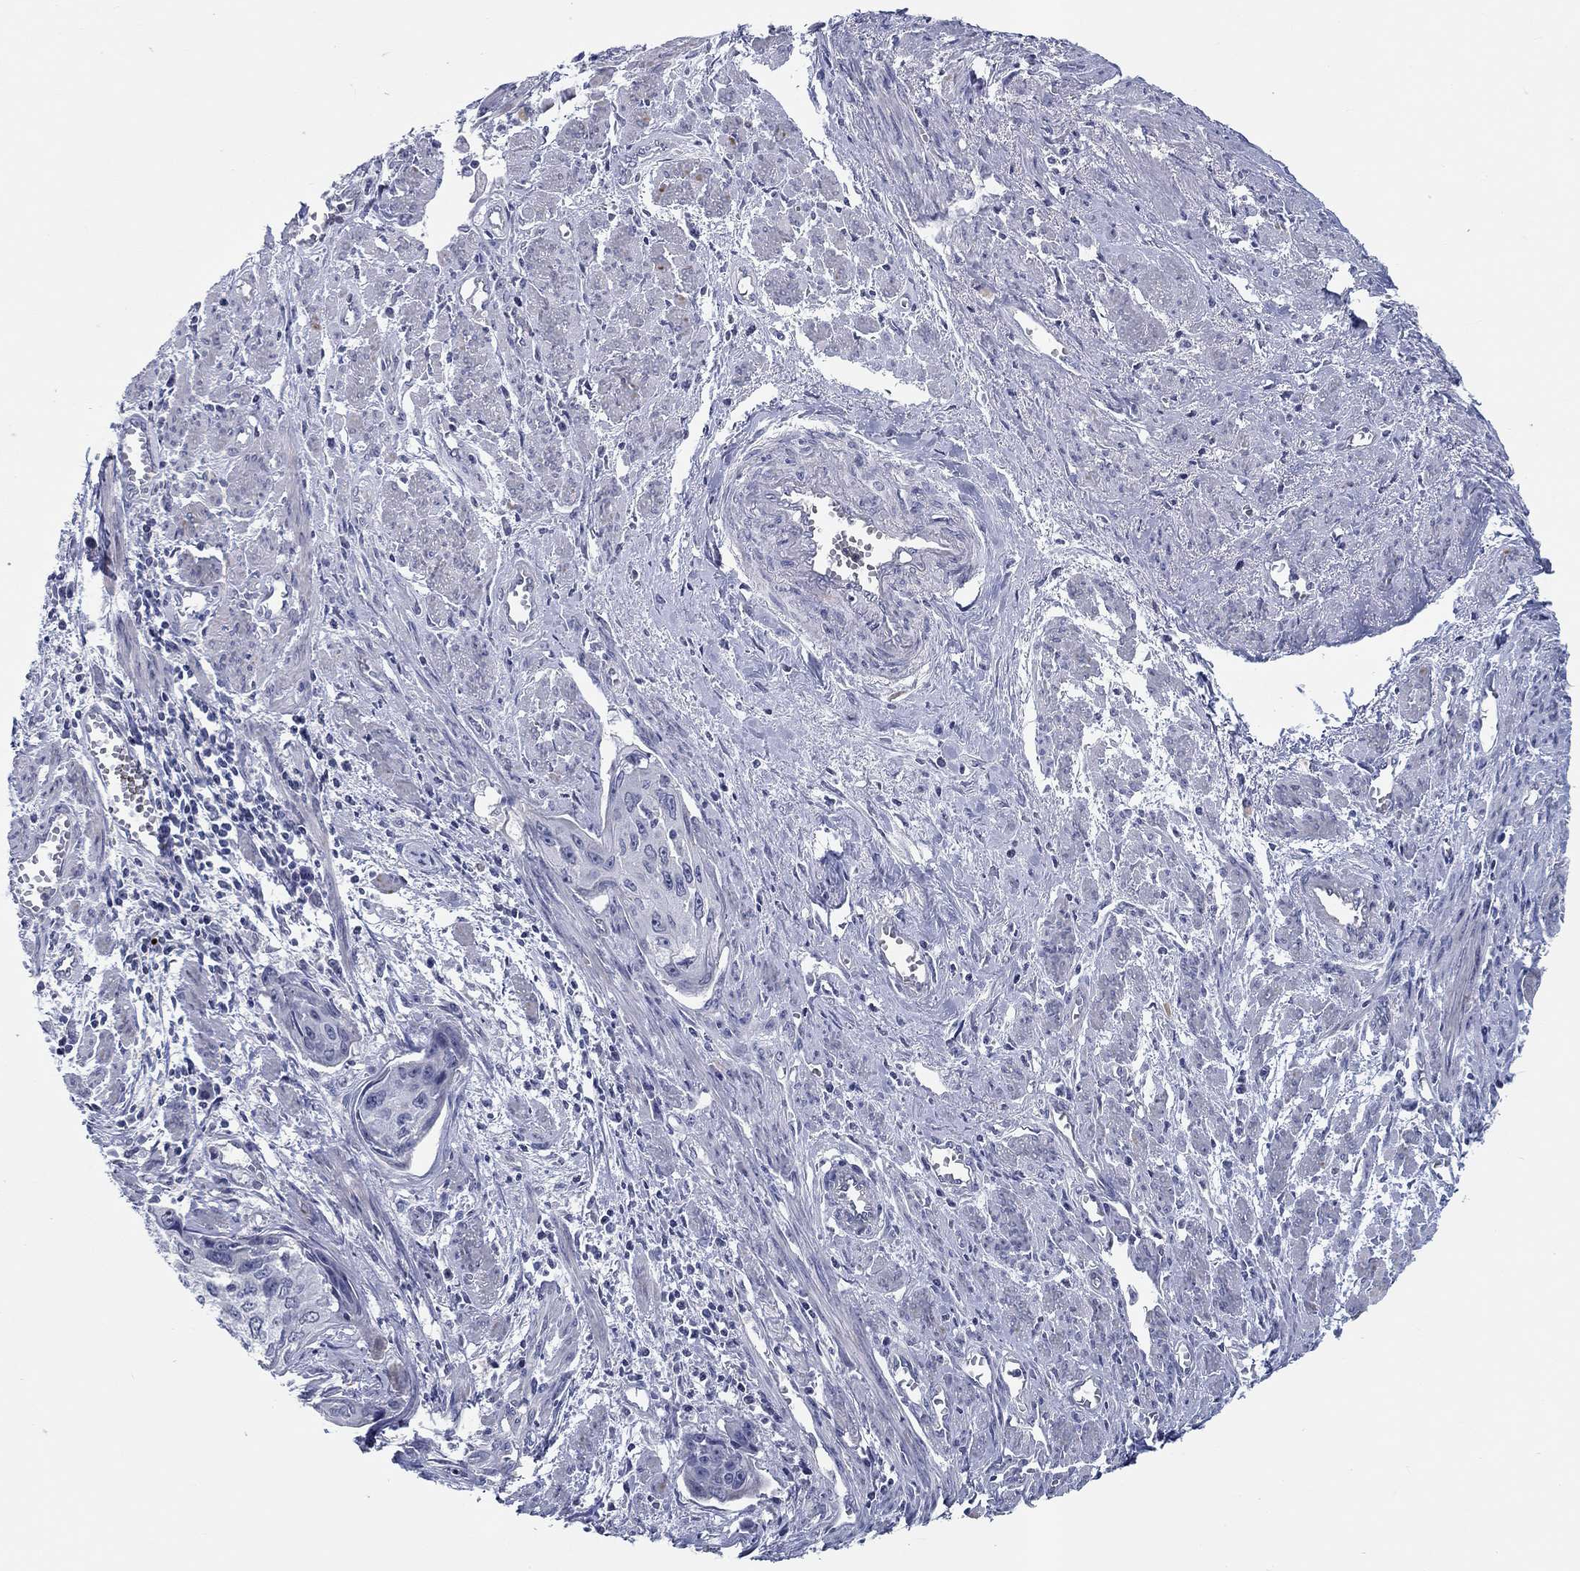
{"staining": {"intensity": "negative", "quantity": "none", "location": "none"}, "tissue": "cervical cancer", "cell_type": "Tumor cells", "image_type": "cancer", "snomed": [{"axis": "morphology", "description": "Squamous cell carcinoma, NOS"}, {"axis": "topography", "description": "Cervix"}], "caption": "This image is of cervical squamous cell carcinoma stained with immunohistochemistry (IHC) to label a protein in brown with the nuclei are counter-stained blue. There is no expression in tumor cells.", "gene": "SMIM18", "patient": {"sex": "female", "age": 58}}